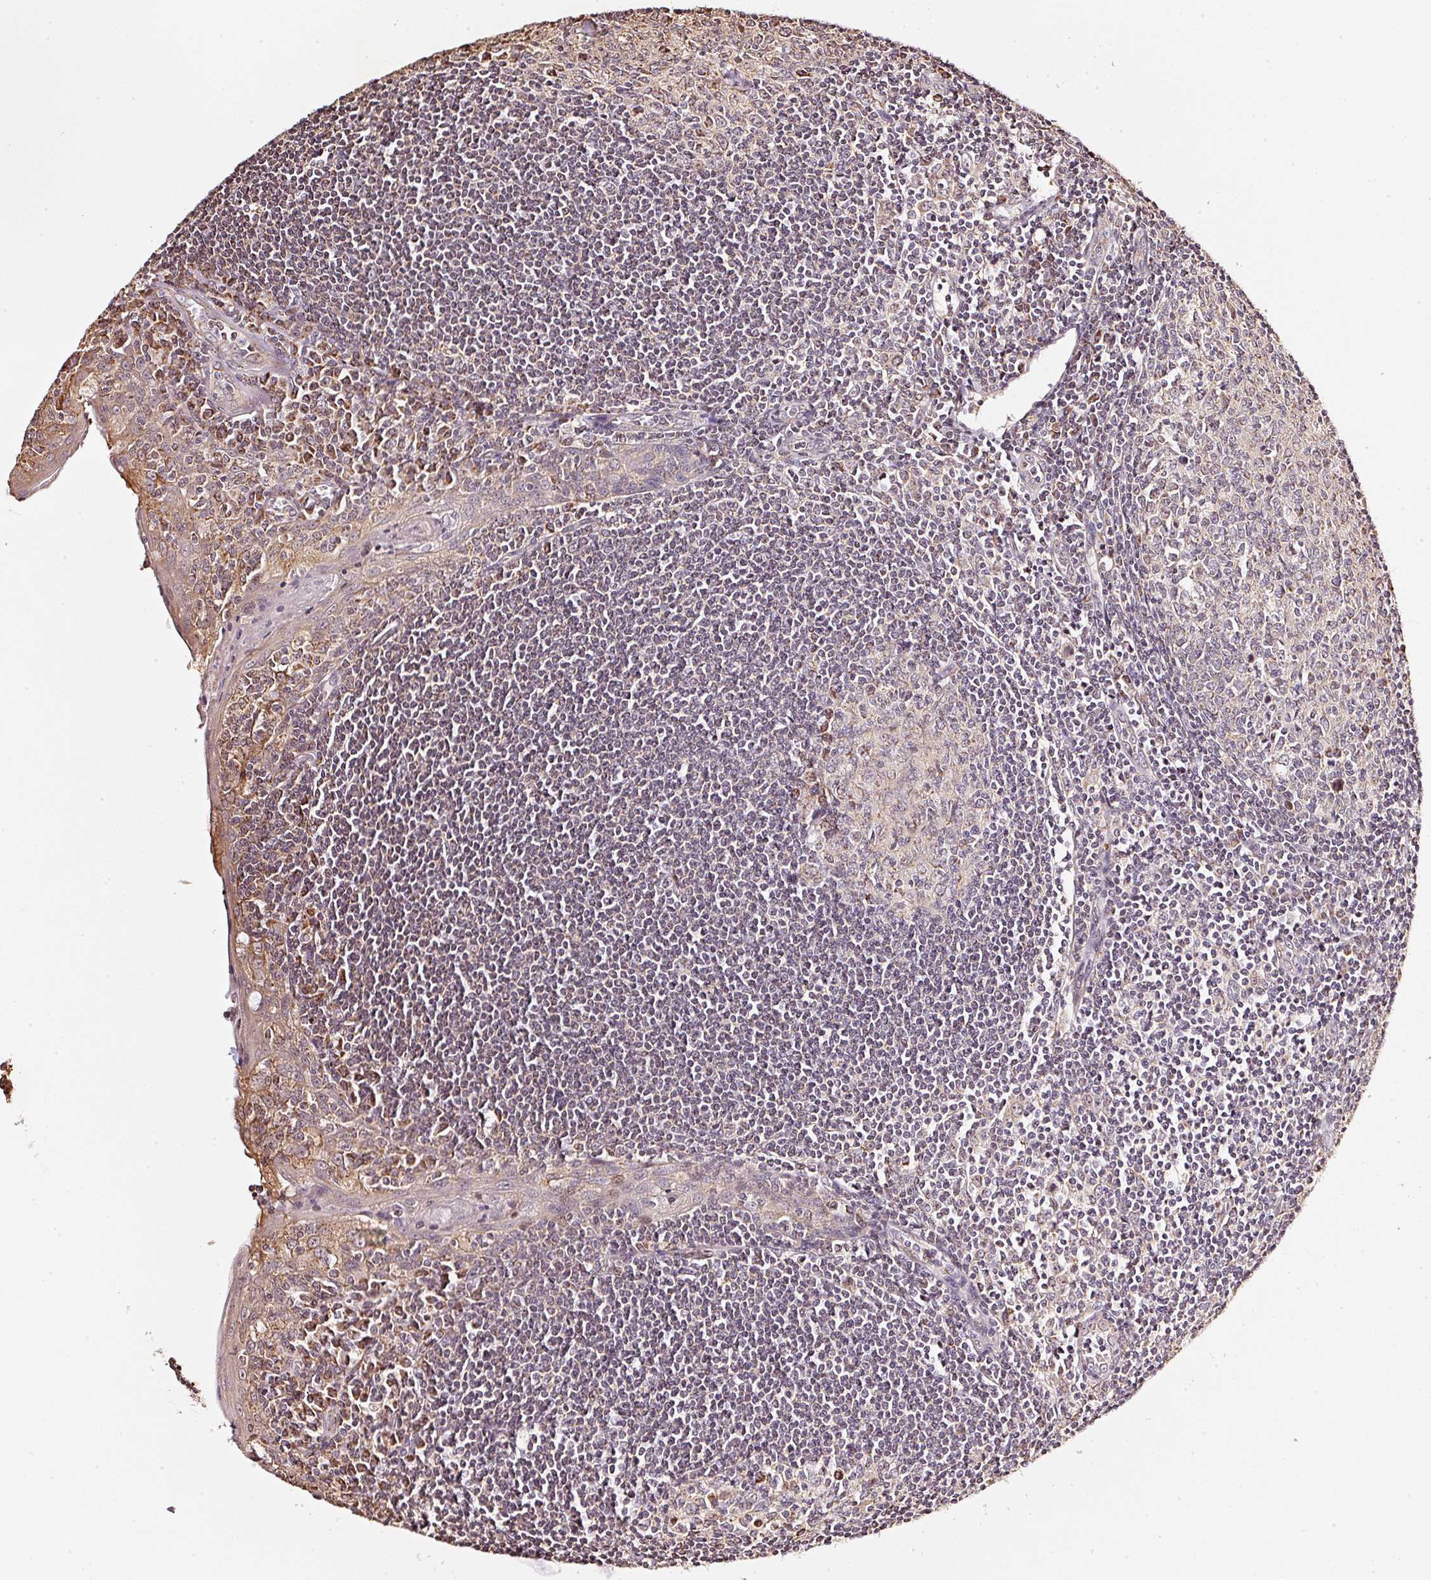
{"staining": {"intensity": "moderate", "quantity": "<25%", "location": "cytoplasmic/membranous"}, "tissue": "tonsil", "cell_type": "Germinal center cells", "image_type": "normal", "snomed": [{"axis": "morphology", "description": "Normal tissue, NOS"}, {"axis": "topography", "description": "Tonsil"}], "caption": "Protein staining shows moderate cytoplasmic/membranous expression in approximately <25% of germinal center cells in benign tonsil. (DAB (3,3'-diaminobenzidine) IHC, brown staining for protein, blue staining for nuclei).", "gene": "RAB35", "patient": {"sex": "male", "age": 27}}